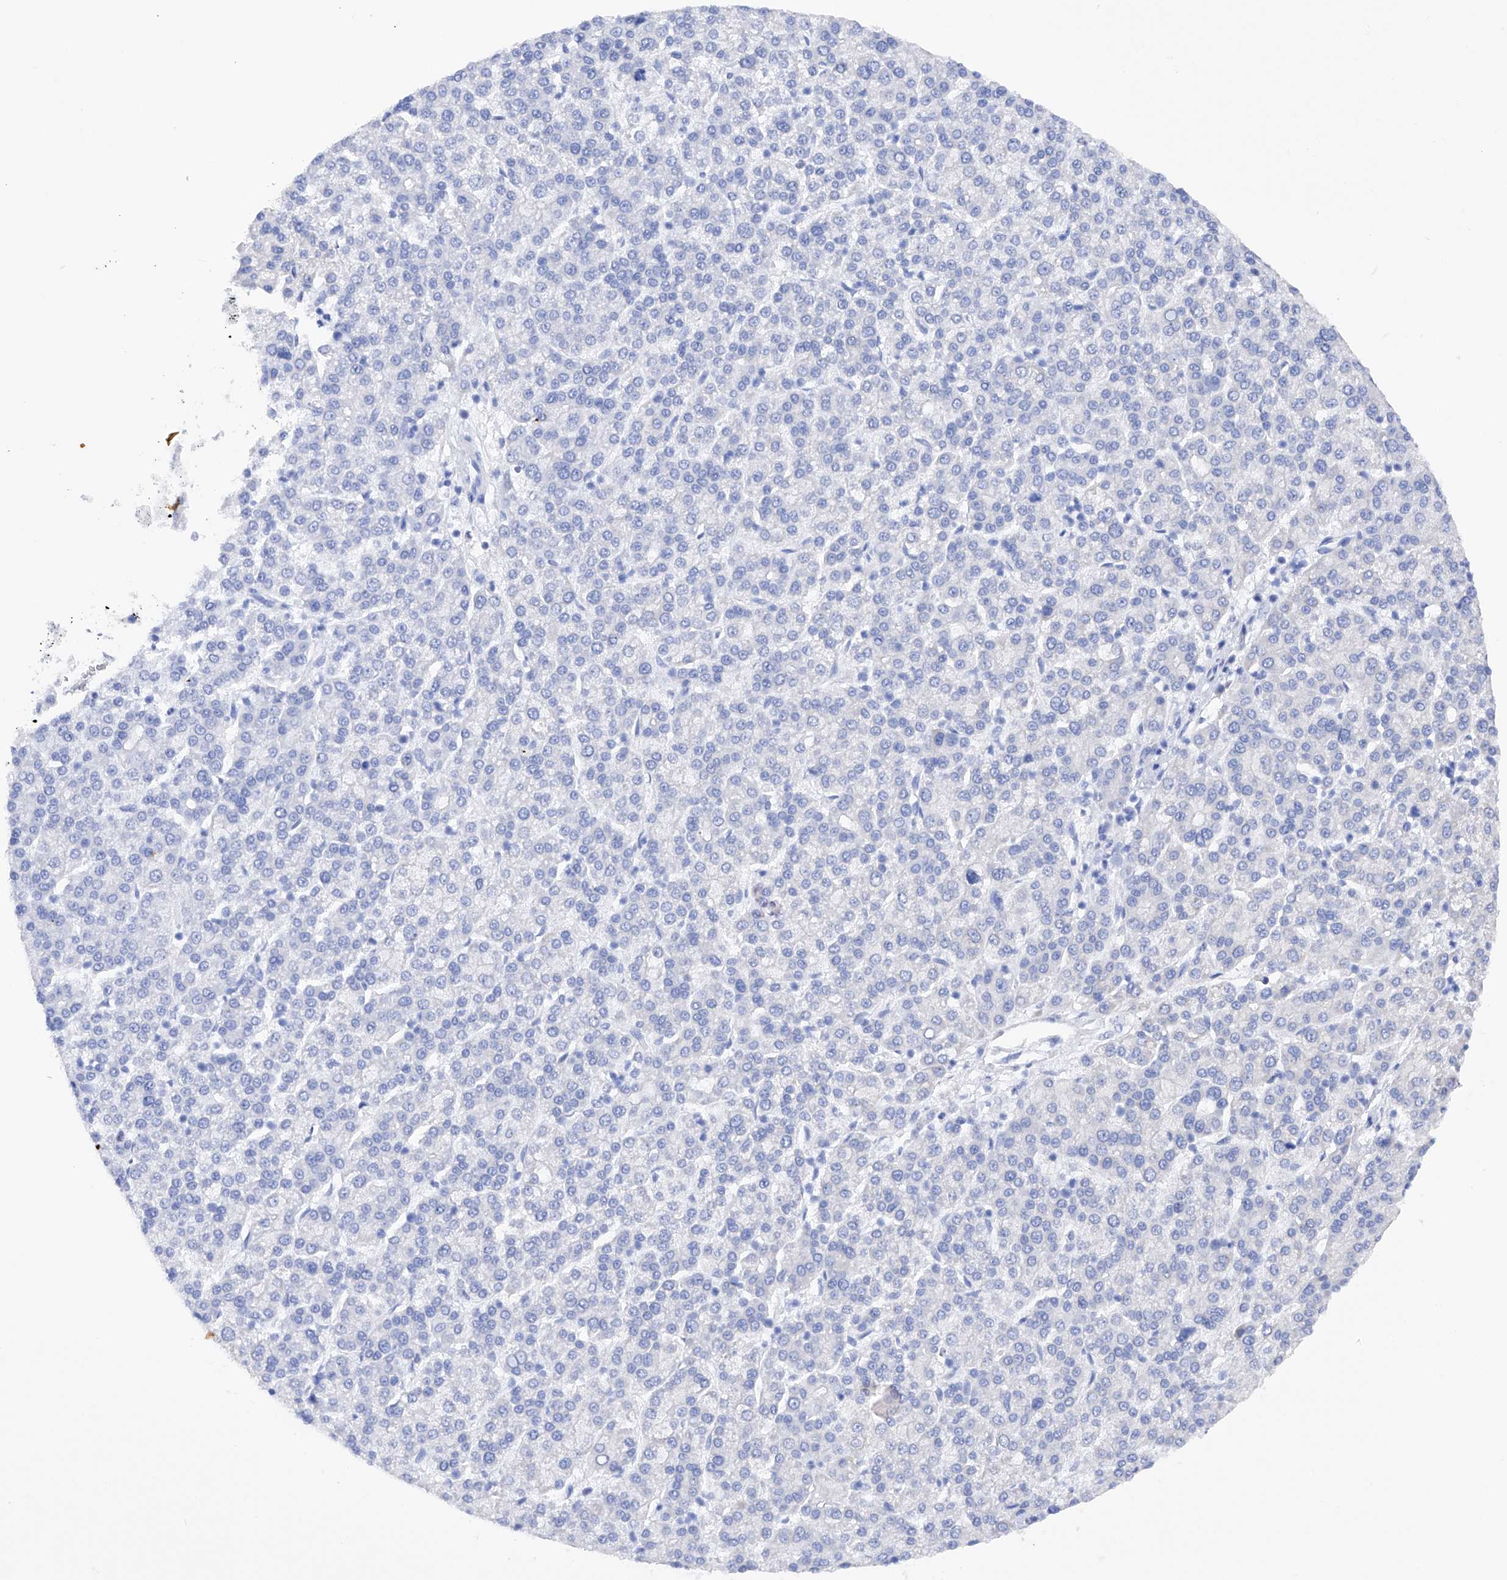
{"staining": {"intensity": "negative", "quantity": "none", "location": "none"}, "tissue": "liver cancer", "cell_type": "Tumor cells", "image_type": "cancer", "snomed": [{"axis": "morphology", "description": "Carcinoma, Hepatocellular, NOS"}, {"axis": "topography", "description": "Liver"}], "caption": "Liver hepatocellular carcinoma was stained to show a protein in brown. There is no significant positivity in tumor cells.", "gene": "PDIA5", "patient": {"sex": "female", "age": 58}}